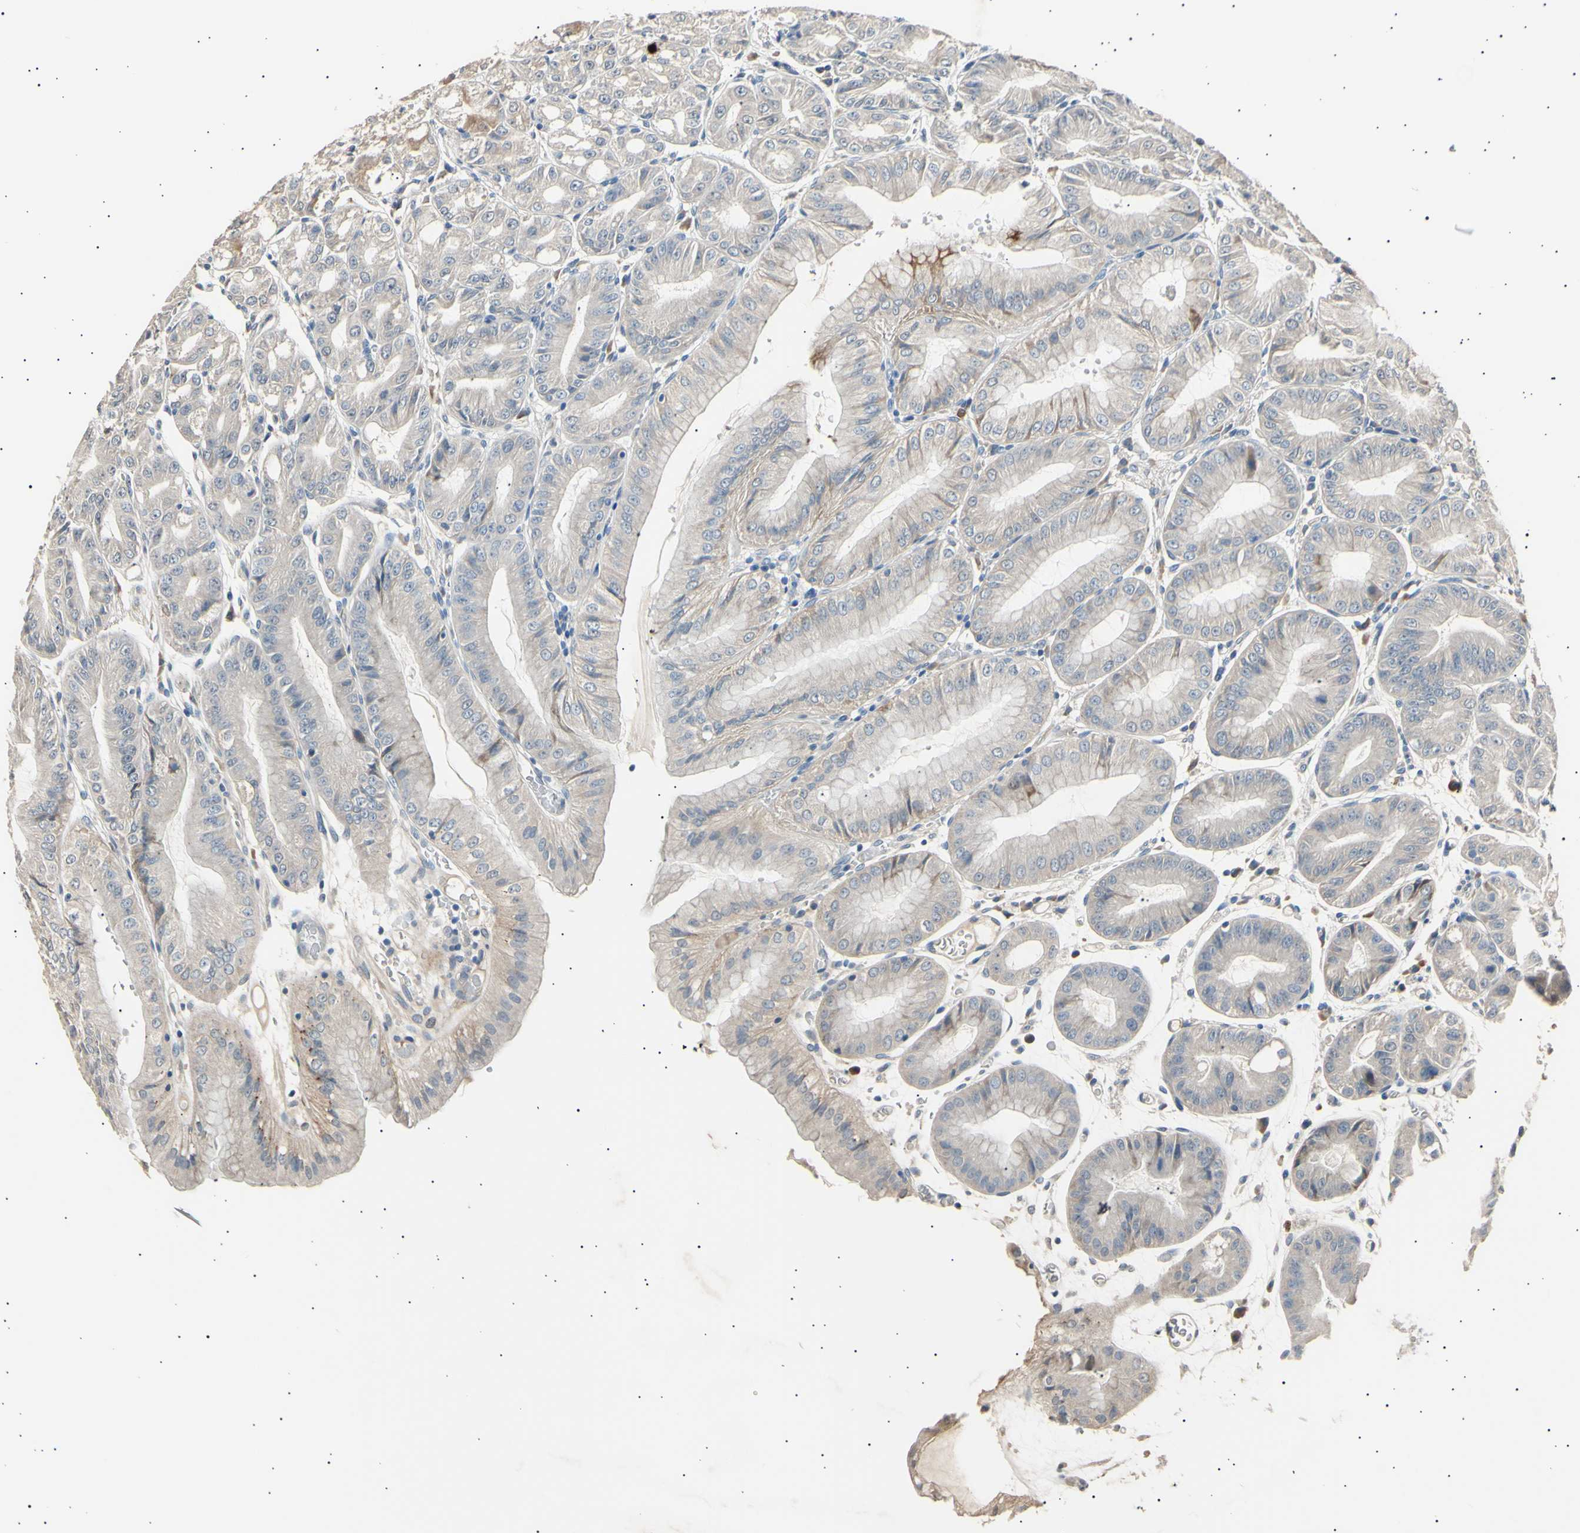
{"staining": {"intensity": "moderate", "quantity": "<25%", "location": "cytoplasmic/membranous"}, "tissue": "stomach", "cell_type": "Glandular cells", "image_type": "normal", "snomed": [{"axis": "morphology", "description": "Normal tissue, NOS"}, {"axis": "topography", "description": "Stomach, lower"}], "caption": "Immunohistochemical staining of benign human stomach demonstrates moderate cytoplasmic/membranous protein positivity in about <25% of glandular cells.", "gene": "LDLR", "patient": {"sex": "male", "age": 71}}